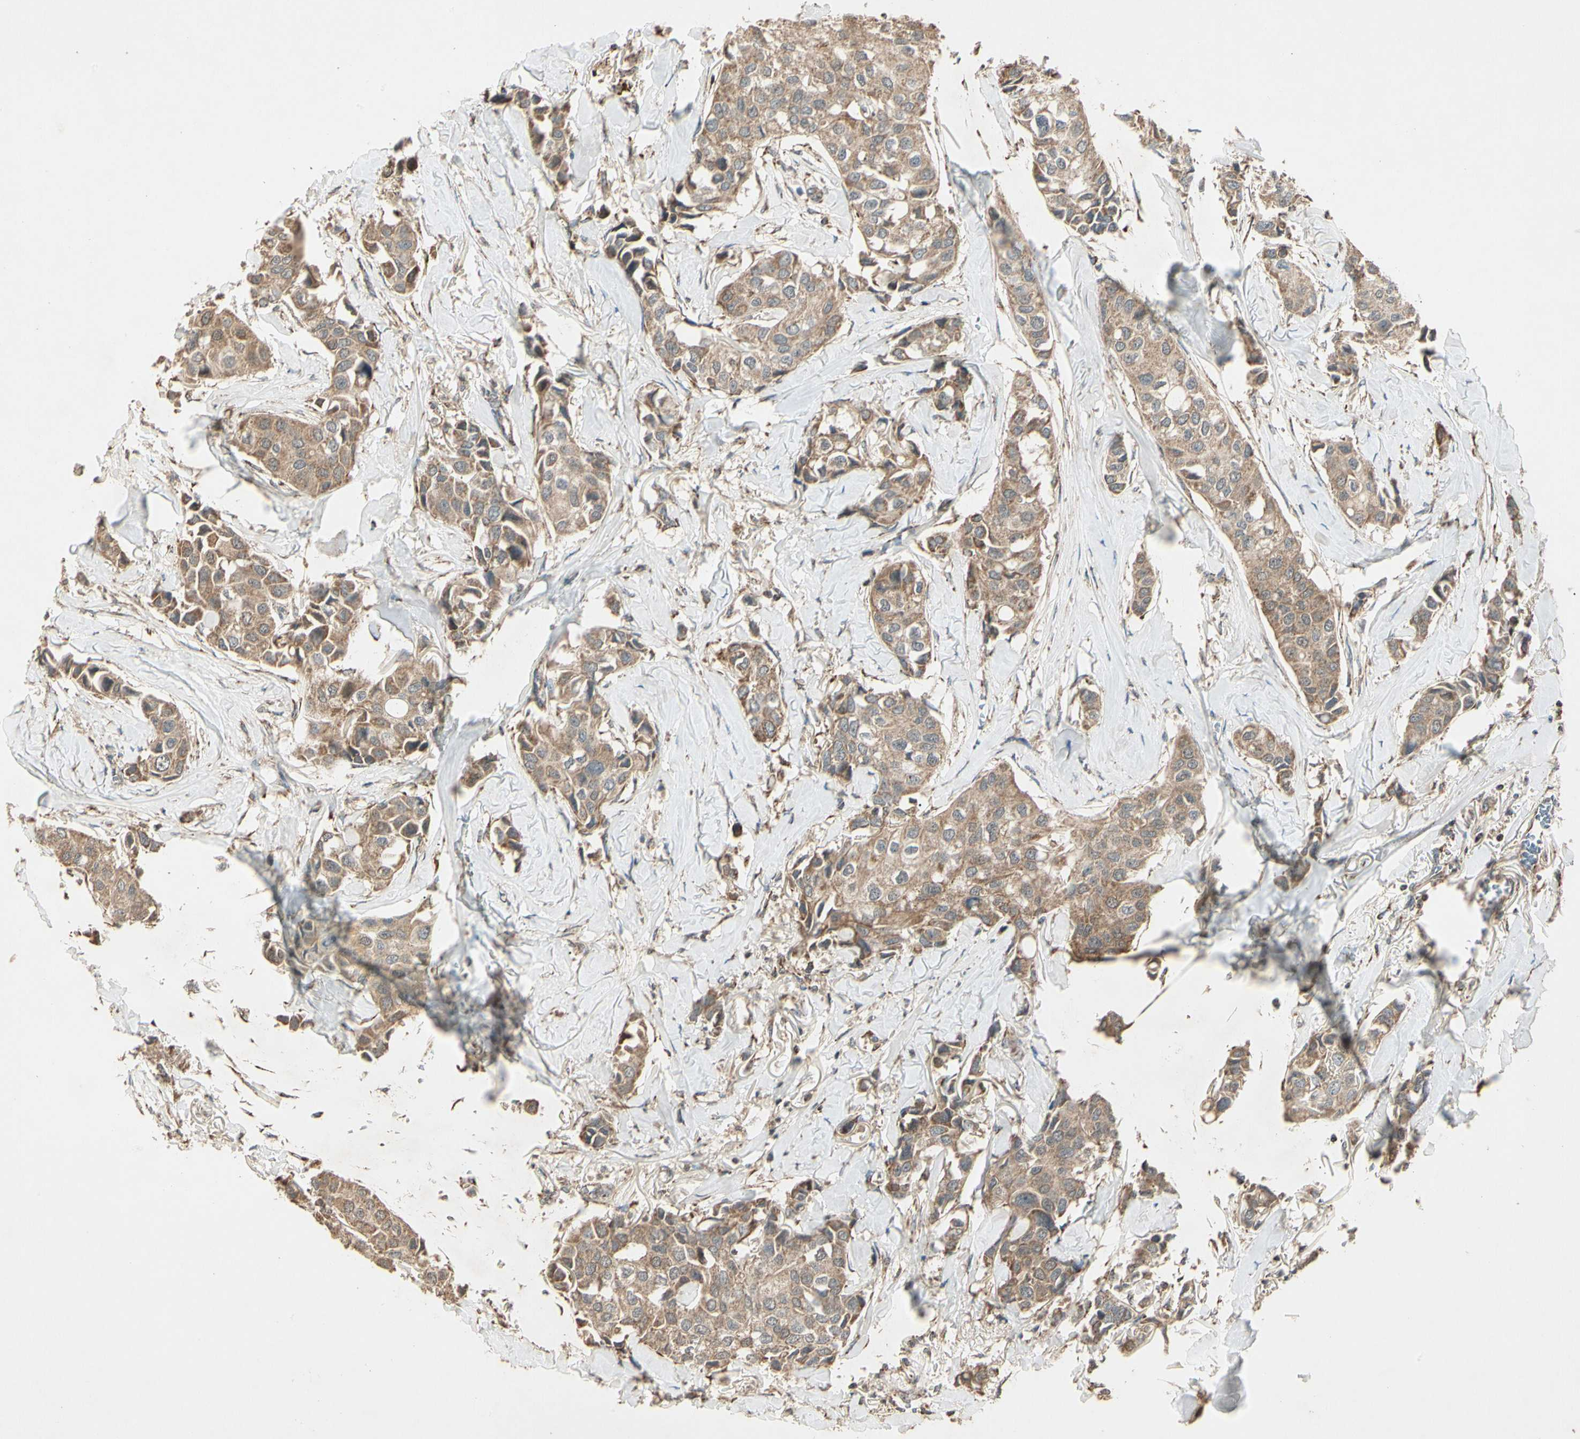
{"staining": {"intensity": "moderate", "quantity": ">75%", "location": "cytoplasmic/membranous"}, "tissue": "breast cancer", "cell_type": "Tumor cells", "image_type": "cancer", "snomed": [{"axis": "morphology", "description": "Duct carcinoma"}, {"axis": "topography", "description": "Breast"}], "caption": "Approximately >75% of tumor cells in breast invasive ductal carcinoma reveal moderate cytoplasmic/membranous protein expression as visualized by brown immunohistochemical staining.", "gene": "PRDX5", "patient": {"sex": "female", "age": 80}}